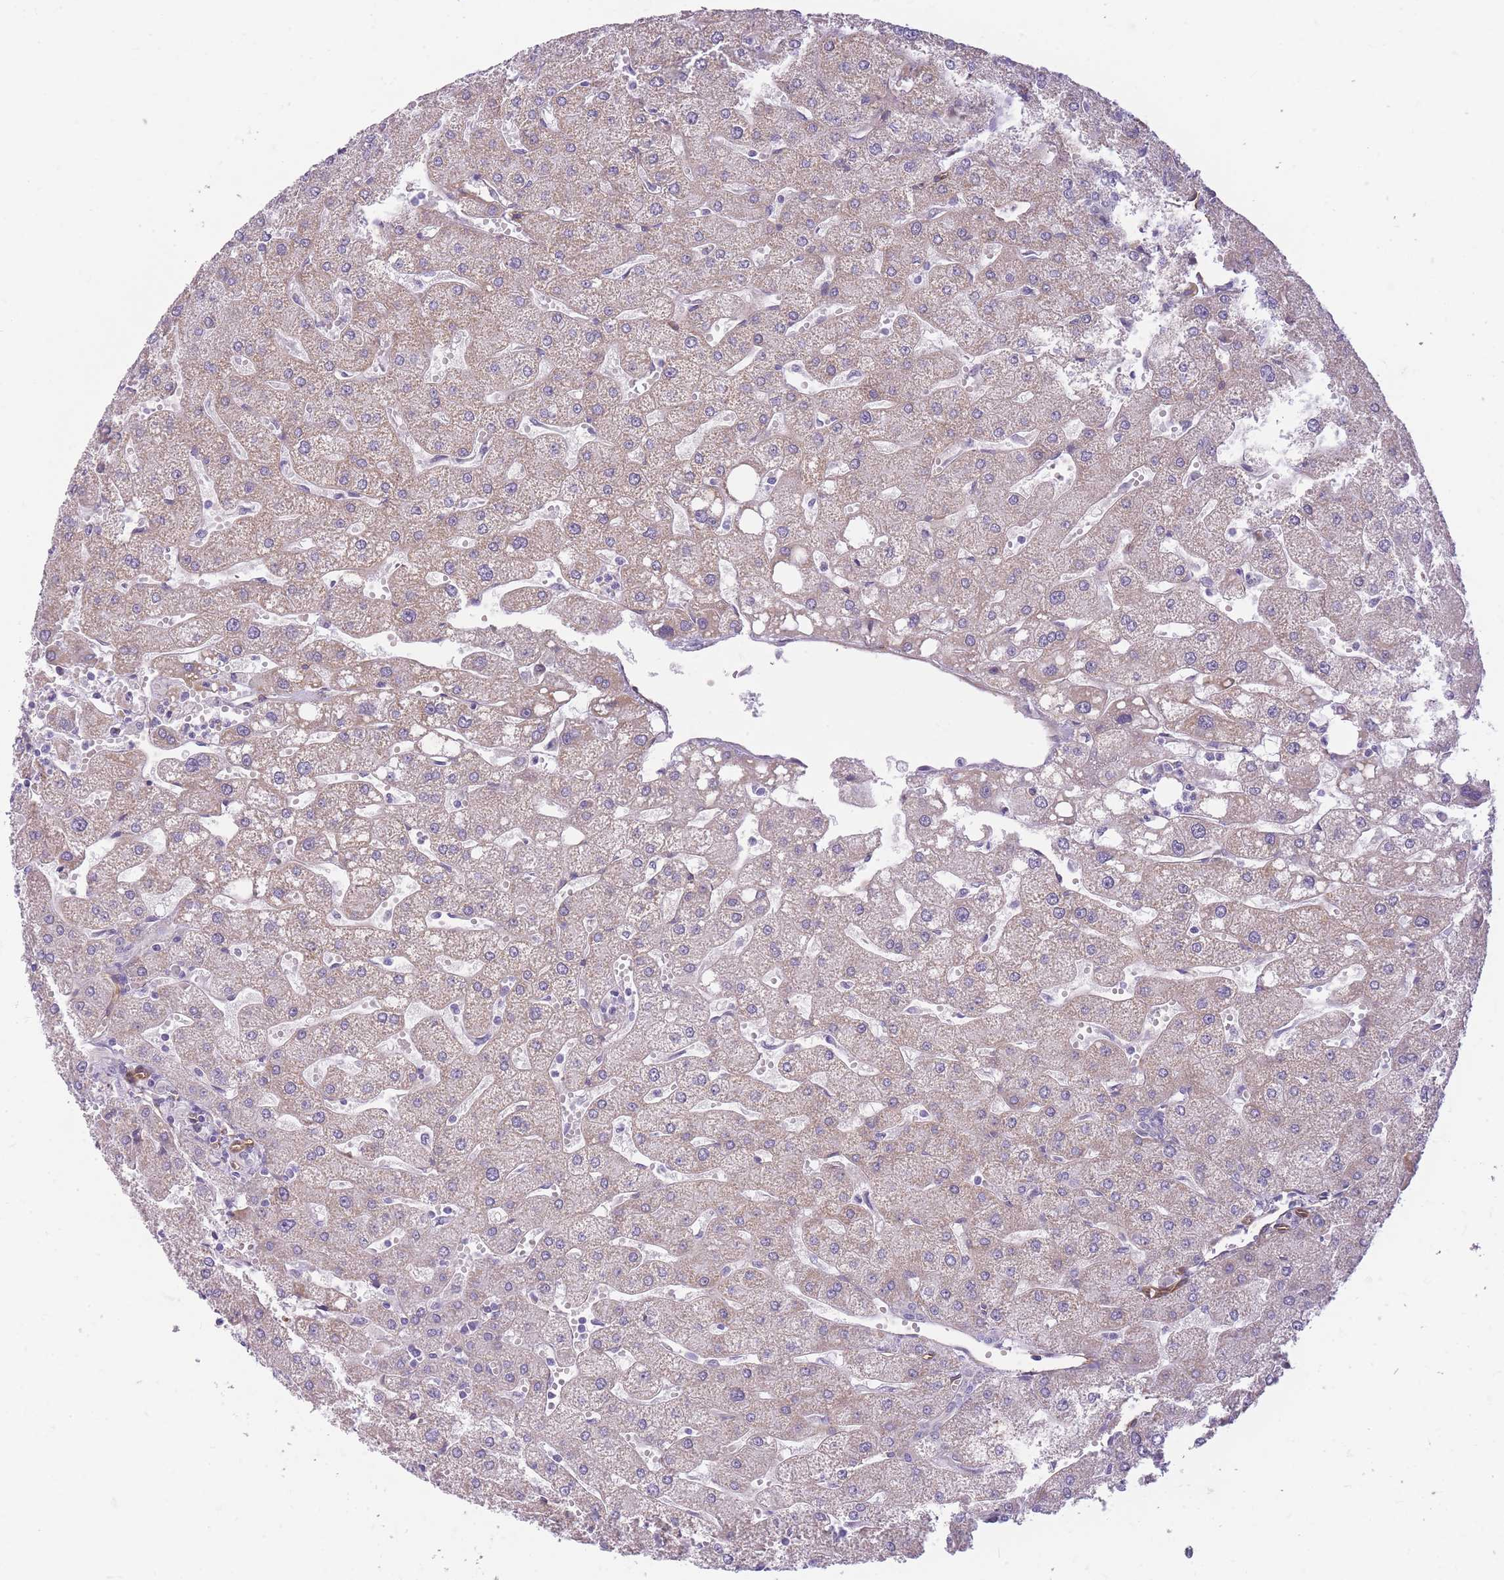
{"staining": {"intensity": "negative", "quantity": "none", "location": "none"}, "tissue": "liver", "cell_type": "Cholangiocytes", "image_type": "normal", "snomed": [{"axis": "morphology", "description": "Normal tissue, NOS"}, {"axis": "topography", "description": "Liver"}], "caption": "Immunohistochemical staining of normal liver reveals no significant positivity in cholangiocytes.", "gene": "OR6B2", "patient": {"sex": "male", "age": 67}}